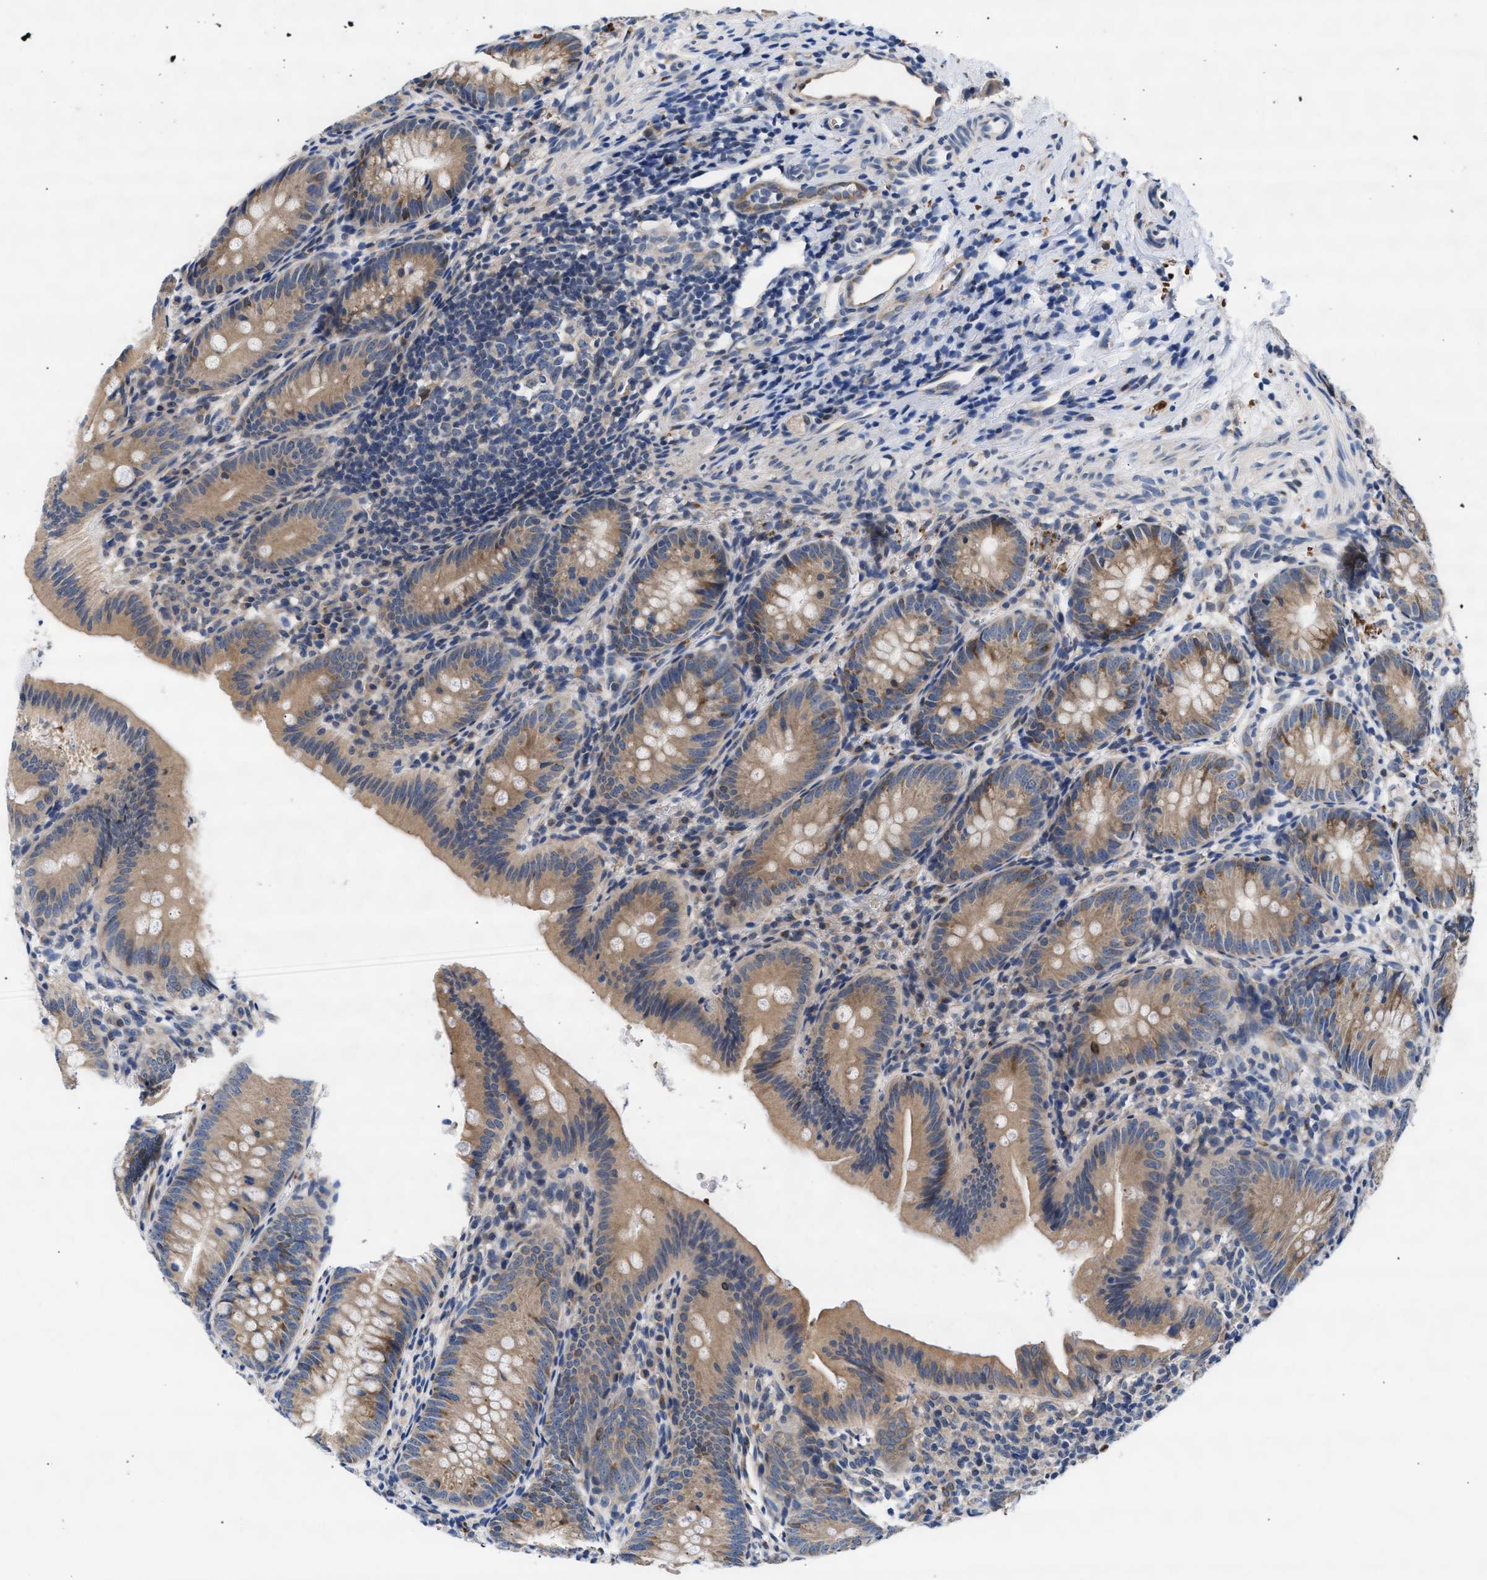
{"staining": {"intensity": "moderate", "quantity": ">75%", "location": "cytoplasmic/membranous"}, "tissue": "appendix", "cell_type": "Glandular cells", "image_type": "normal", "snomed": [{"axis": "morphology", "description": "Normal tissue, NOS"}, {"axis": "topography", "description": "Appendix"}], "caption": "Protein expression analysis of normal appendix demonstrates moderate cytoplasmic/membranous expression in approximately >75% of glandular cells. (Brightfield microscopy of DAB IHC at high magnification).", "gene": "RINT1", "patient": {"sex": "male", "age": 1}}